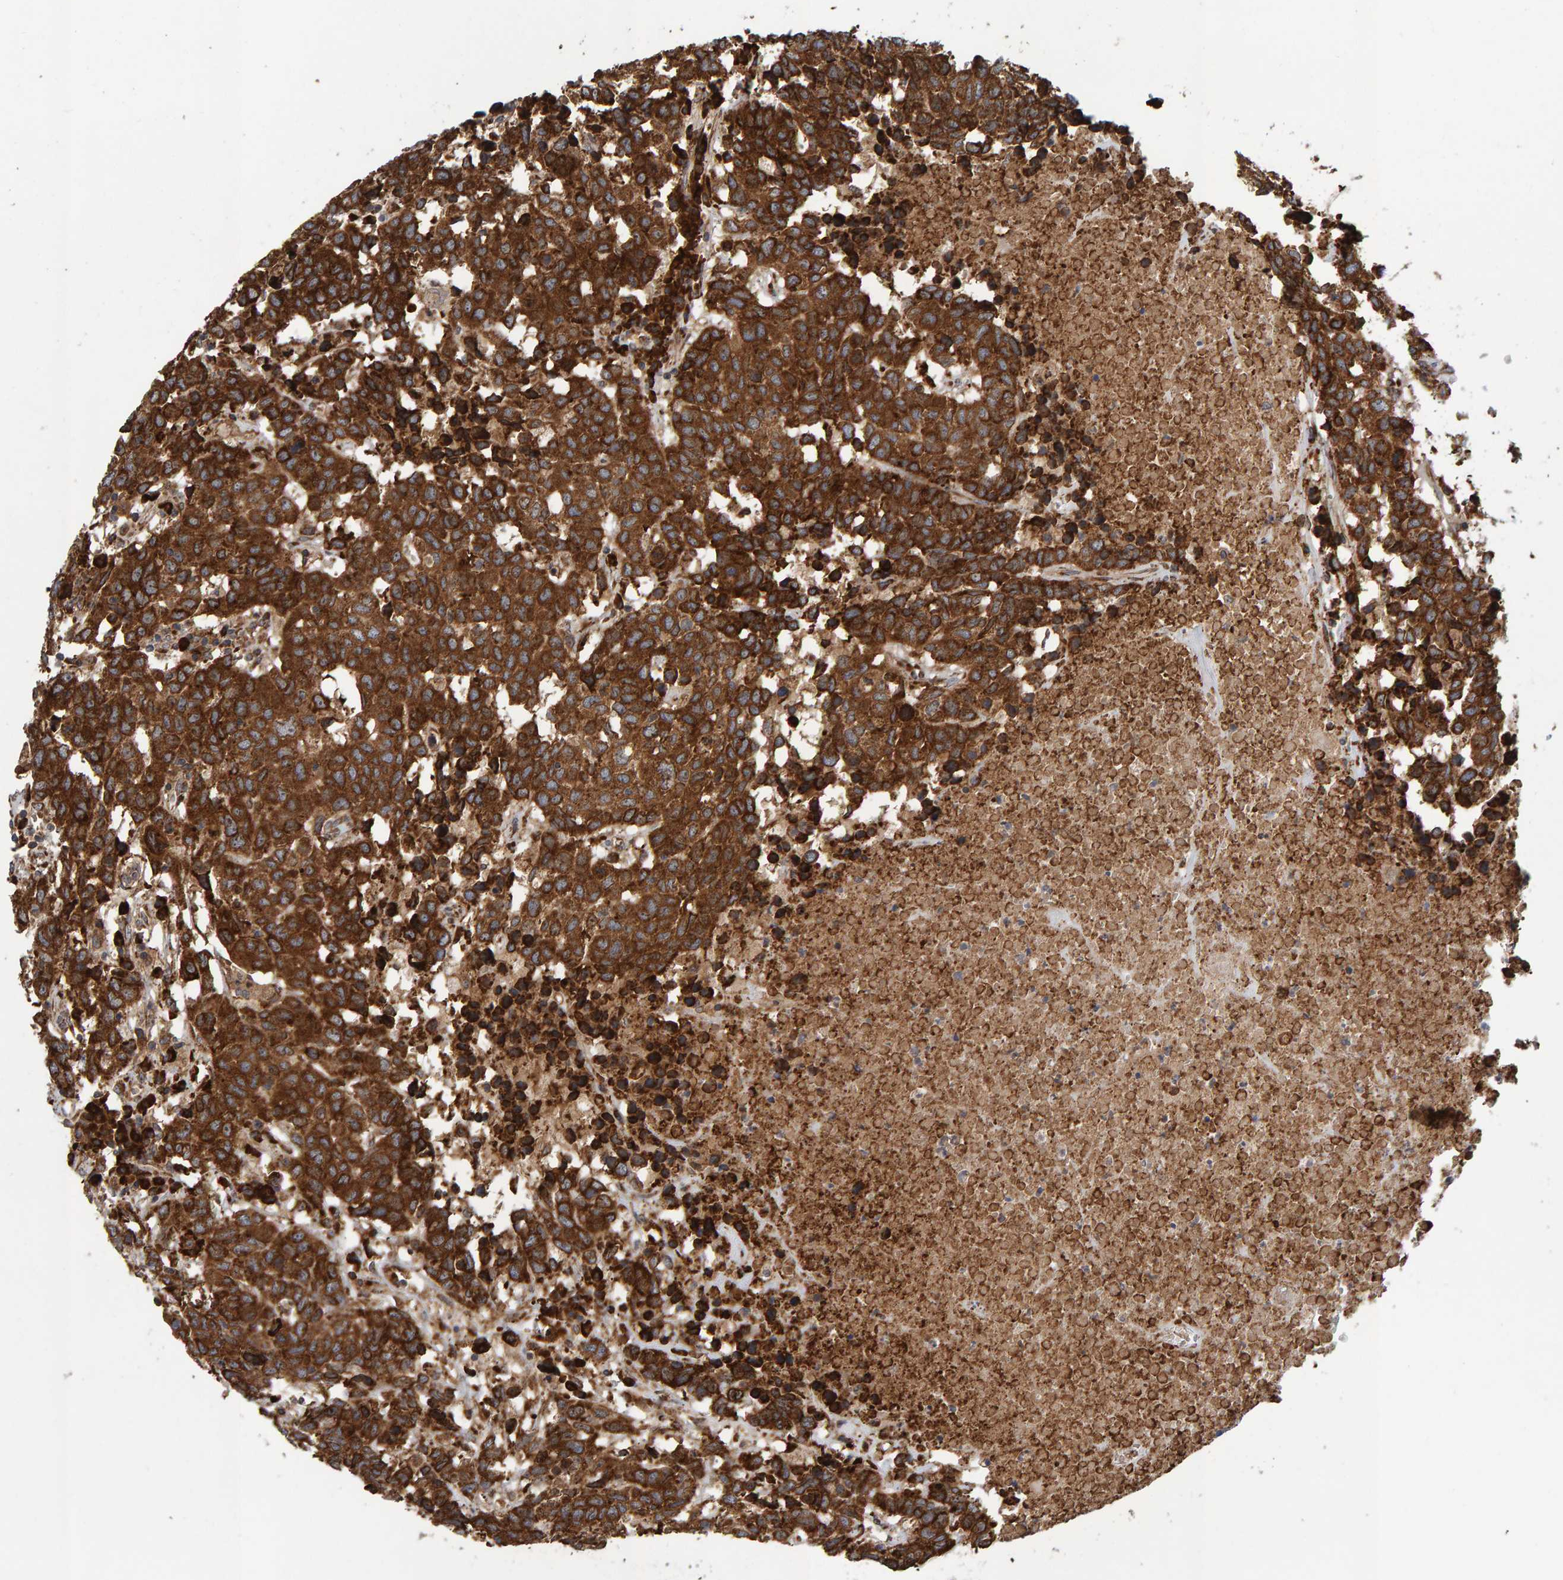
{"staining": {"intensity": "strong", "quantity": ">75%", "location": "cytoplasmic/membranous"}, "tissue": "head and neck cancer", "cell_type": "Tumor cells", "image_type": "cancer", "snomed": [{"axis": "morphology", "description": "Squamous cell carcinoma, NOS"}, {"axis": "topography", "description": "Head-Neck"}], "caption": "Head and neck squamous cell carcinoma stained with a brown dye reveals strong cytoplasmic/membranous positive positivity in about >75% of tumor cells.", "gene": "BAIAP2", "patient": {"sex": "male", "age": 66}}